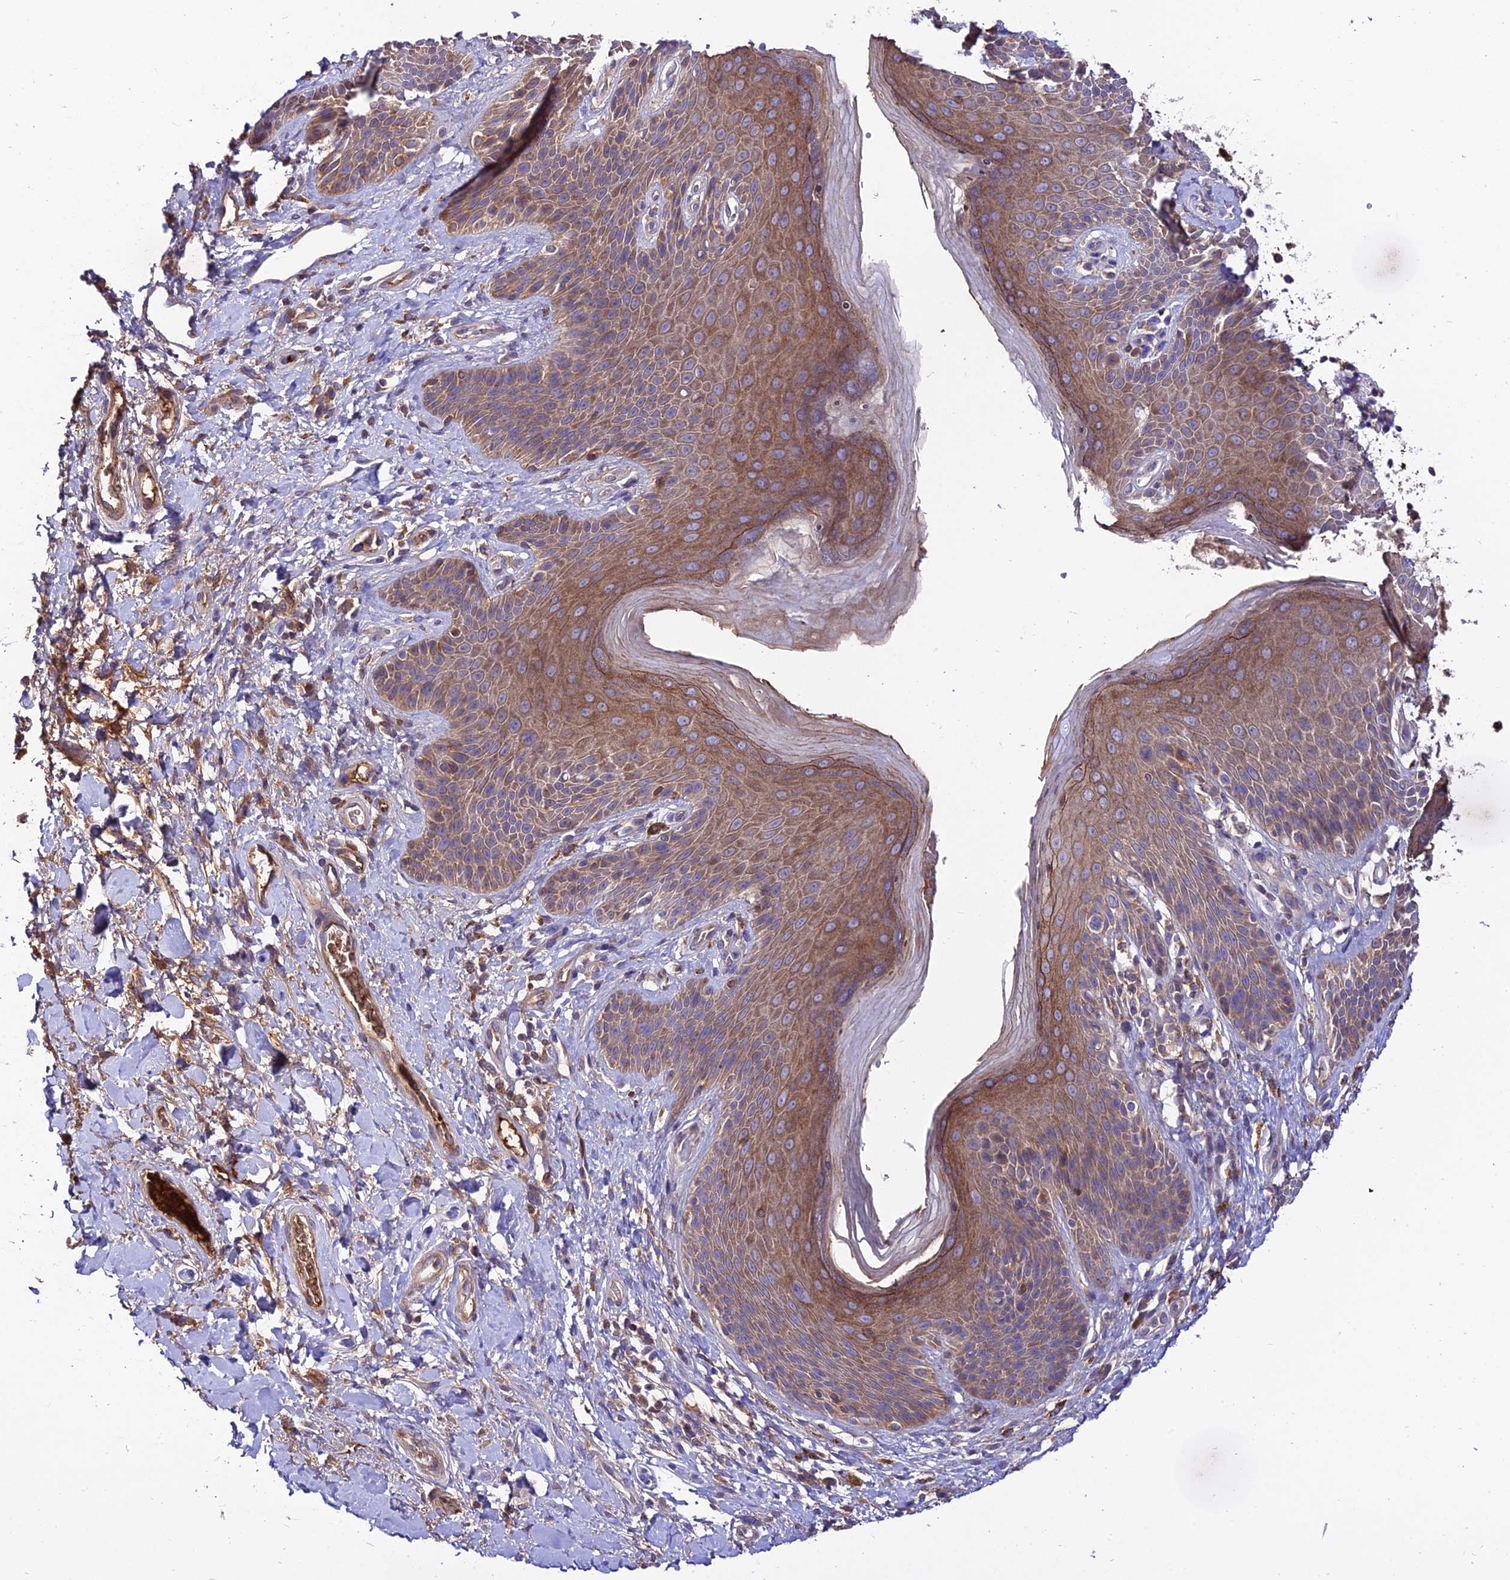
{"staining": {"intensity": "moderate", "quantity": ">75%", "location": "cytoplasmic/membranous"}, "tissue": "skin", "cell_type": "Epidermal cells", "image_type": "normal", "snomed": [{"axis": "morphology", "description": "Normal tissue, NOS"}, {"axis": "topography", "description": "Anal"}], "caption": "A high-resolution histopathology image shows immunohistochemistry (IHC) staining of normal skin, which shows moderate cytoplasmic/membranous staining in about >75% of epidermal cells.", "gene": "PYM1", "patient": {"sex": "female", "age": 89}}